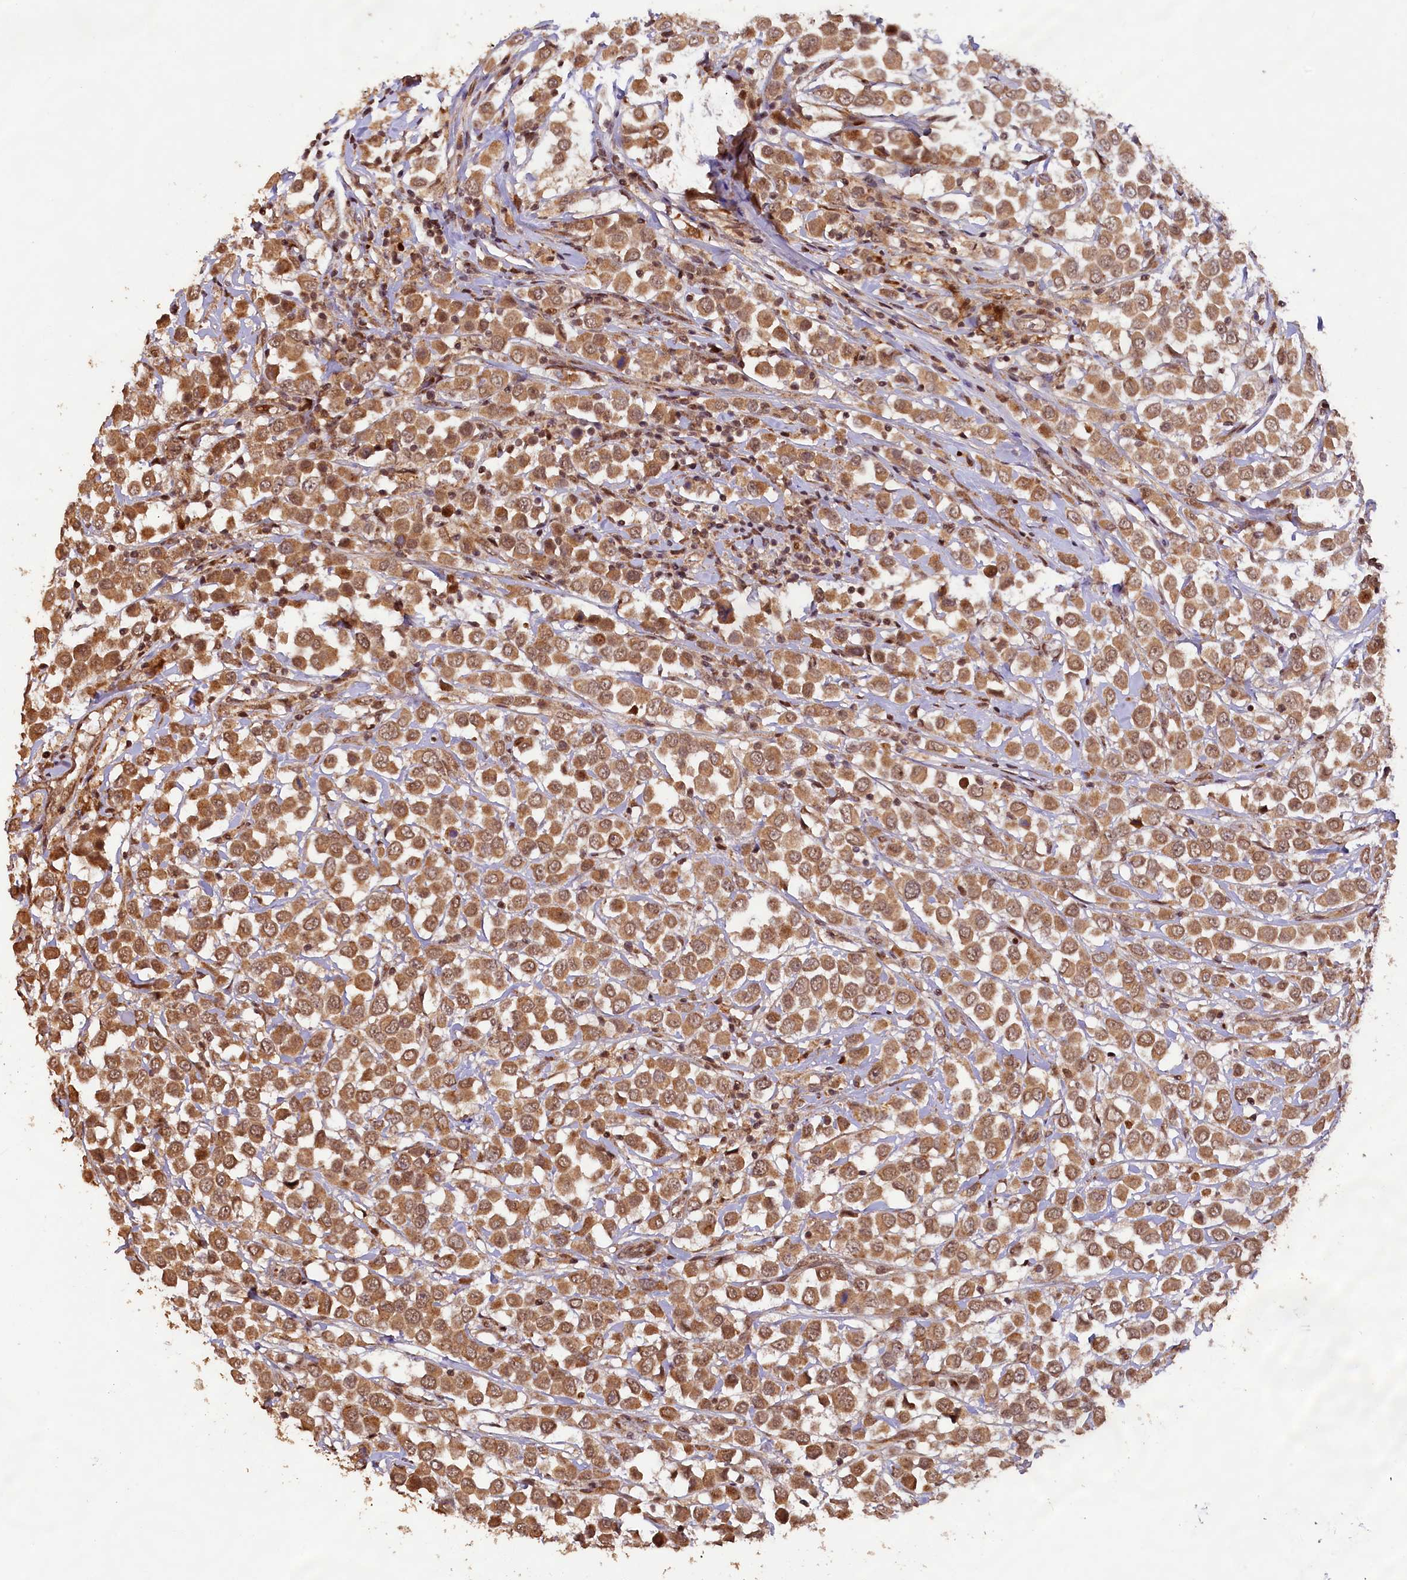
{"staining": {"intensity": "moderate", "quantity": ">75%", "location": "cytoplasmic/membranous,nuclear"}, "tissue": "breast cancer", "cell_type": "Tumor cells", "image_type": "cancer", "snomed": [{"axis": "morphology", "description": "Duct carcinoma"}, {"axis": "topography", "description": "Breast"}], "caption": "The histopathology image demonstrates staining of intraductal carcinoma (breast), revealing moderate cytoplasmic/membranous and nuclear protein staining (brown color) within tumor cells. (DAB = brown stain, brightfield microscopy at high magnification).", "gene": "SHPRH", "patient": {"sex": "female", "age": 61}}